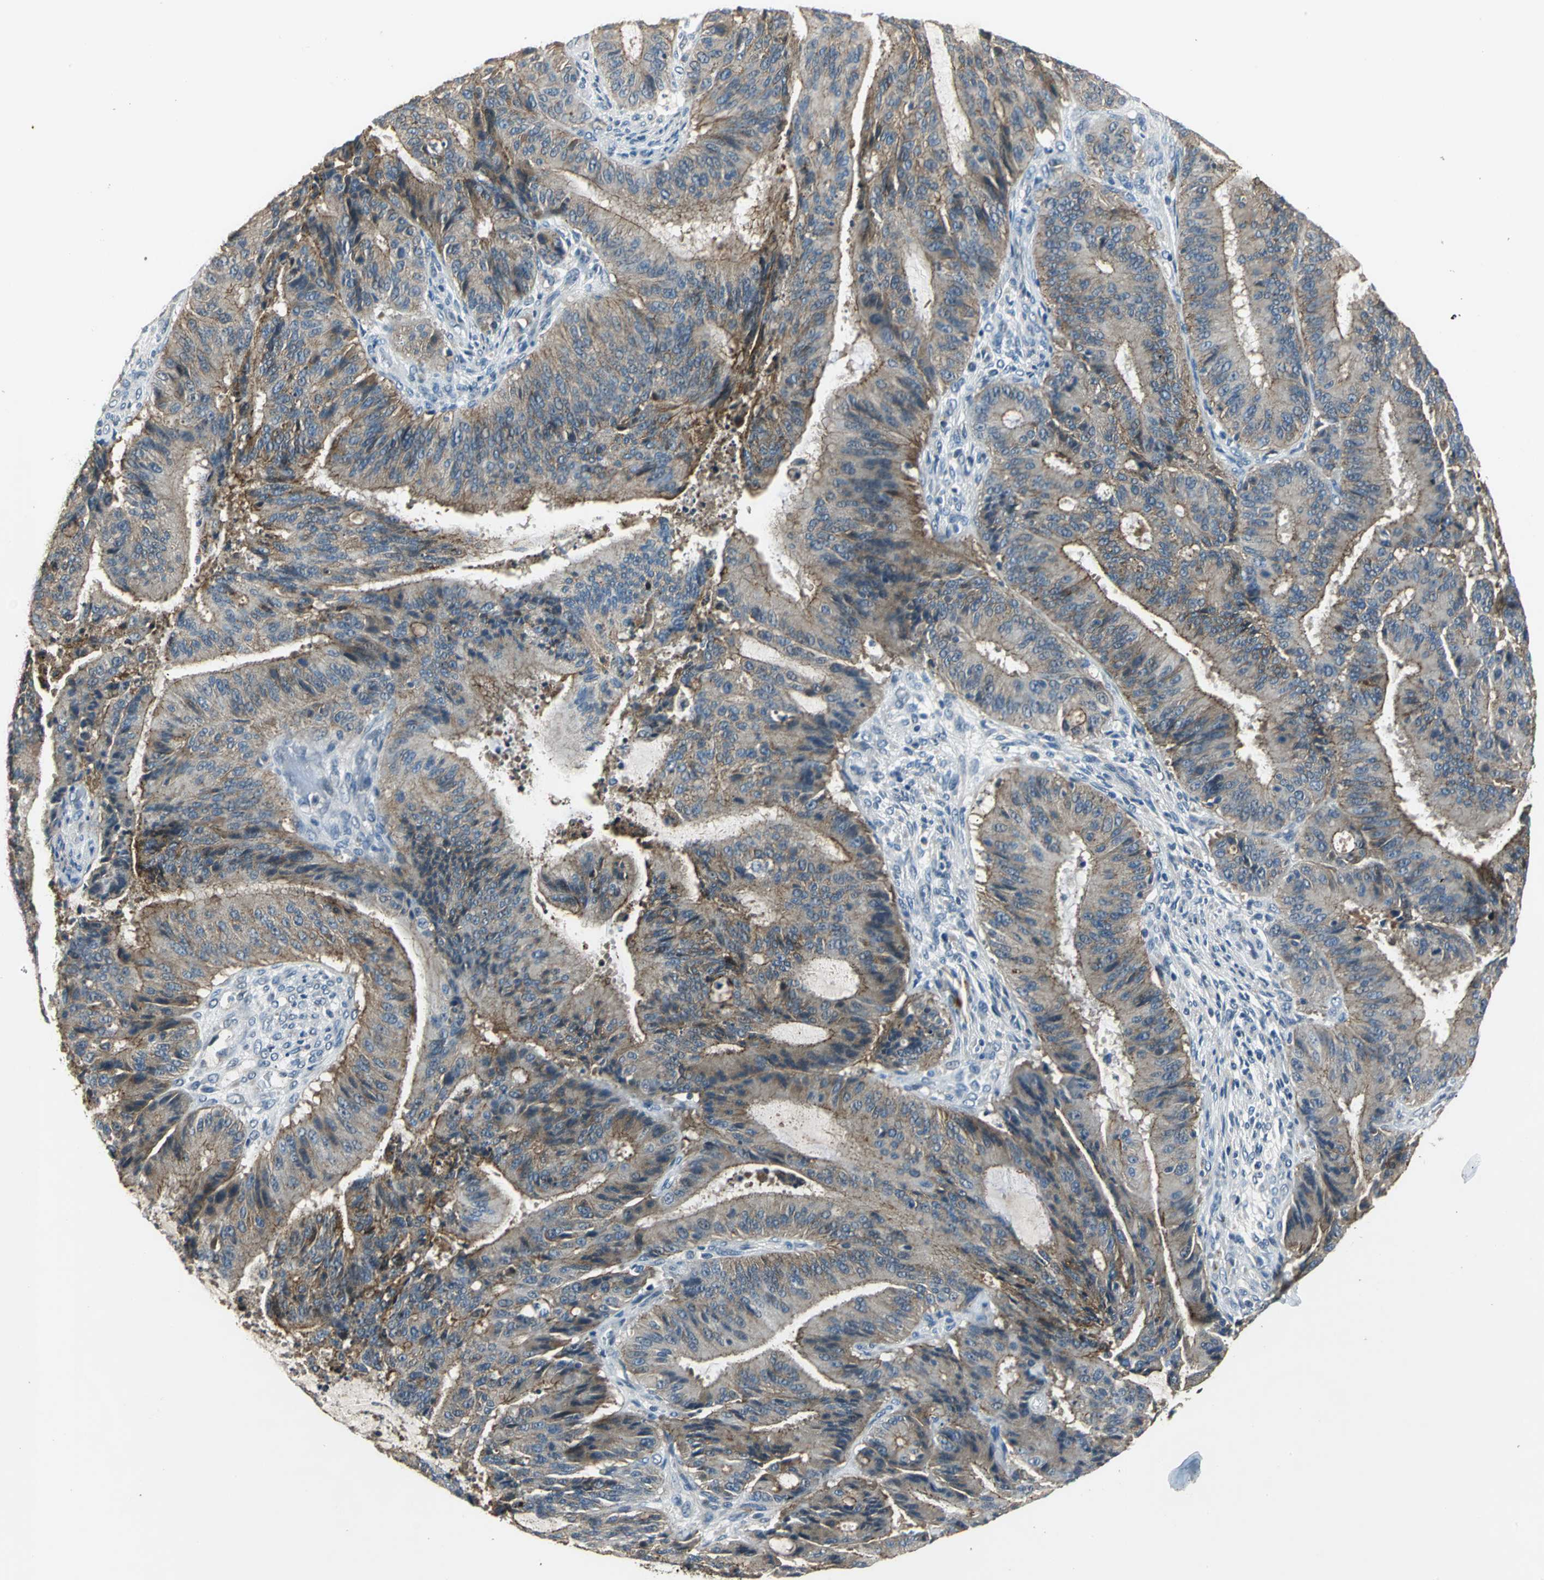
{"staining": {"intensity": "moderate", "quantity": ">75%", "location": "cytoplasmic/membranous"}, "tissue": "liver cancer", "cell_type": "Tumor cells", "image_type": "cancer", "snomed": [{"axis": "morphology", "description": "Cholangiocarcinoma"}, {"axis": "topography", "description": "Liver"}], "caption": "IHC of human cholangiocarcinoma (liver) reveals medium levels of moderate cytoplasmic/membranous positivity in about >75% of tumor cells.", "gene": "OCLN", "patient": {"sex": "female", "age": 73}}